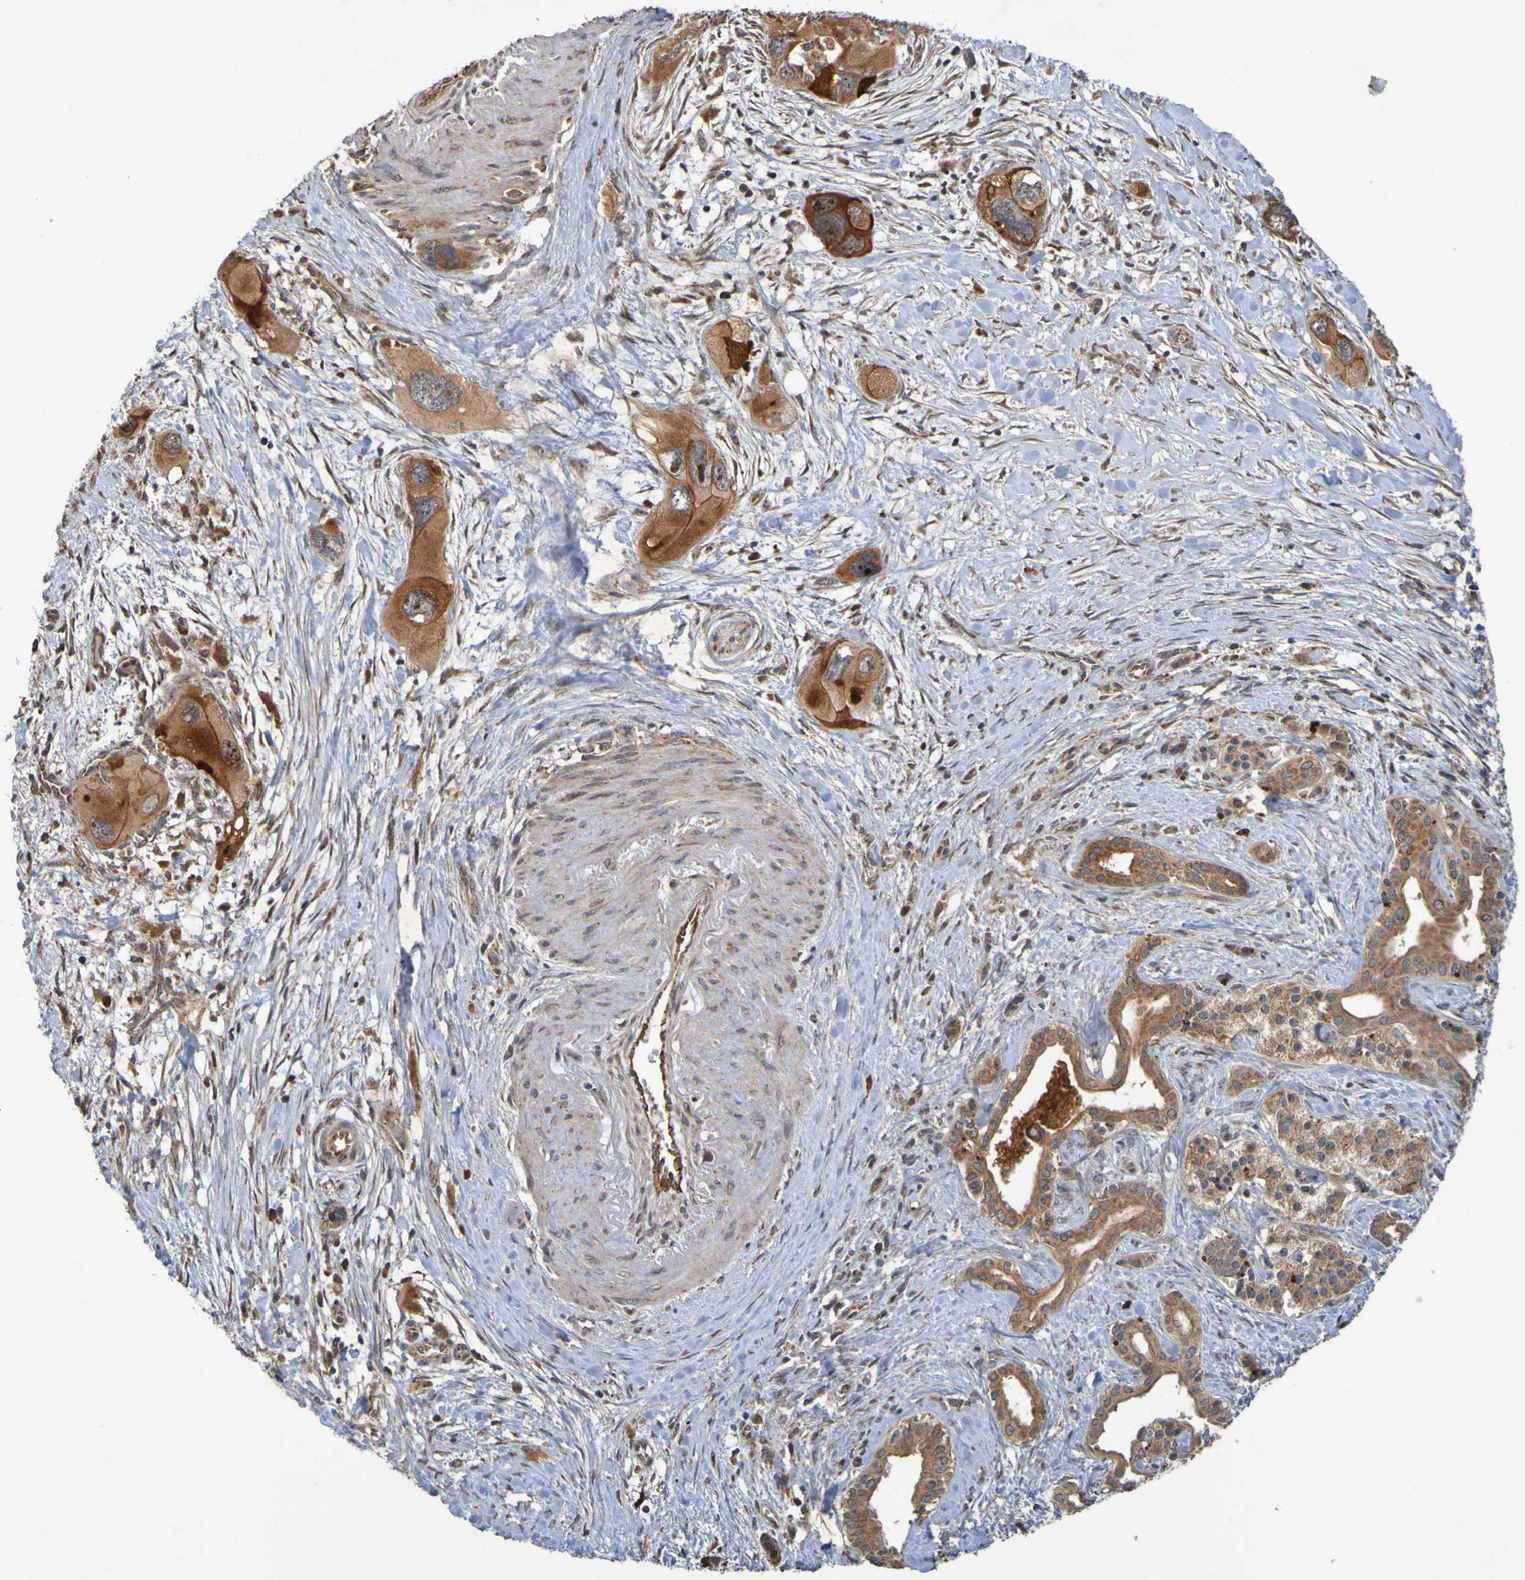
{"staining": {"intensity": "moderate", "quantity": ">75%", "location": "cytoplasmic/membranous"}, "tissue": "pancreatic cancer", "cell_type": "Tumor cells", "image_type": "cancer", "snomed": [{"axis": "morphology", "description": "Adenocarcinoma, NOS"}, {"axis": "topography", "description": "Pancreas"}], "caption": "The histopathology image reveals immunohistochemical staining of pancreatic adenocarcinoma. There is moderate cytoplasmic/membranous expression is identified in approximately >75% of tumor cells.", "gene": "TMBIM1", "patient": {"sex": "male", "age": 73}}